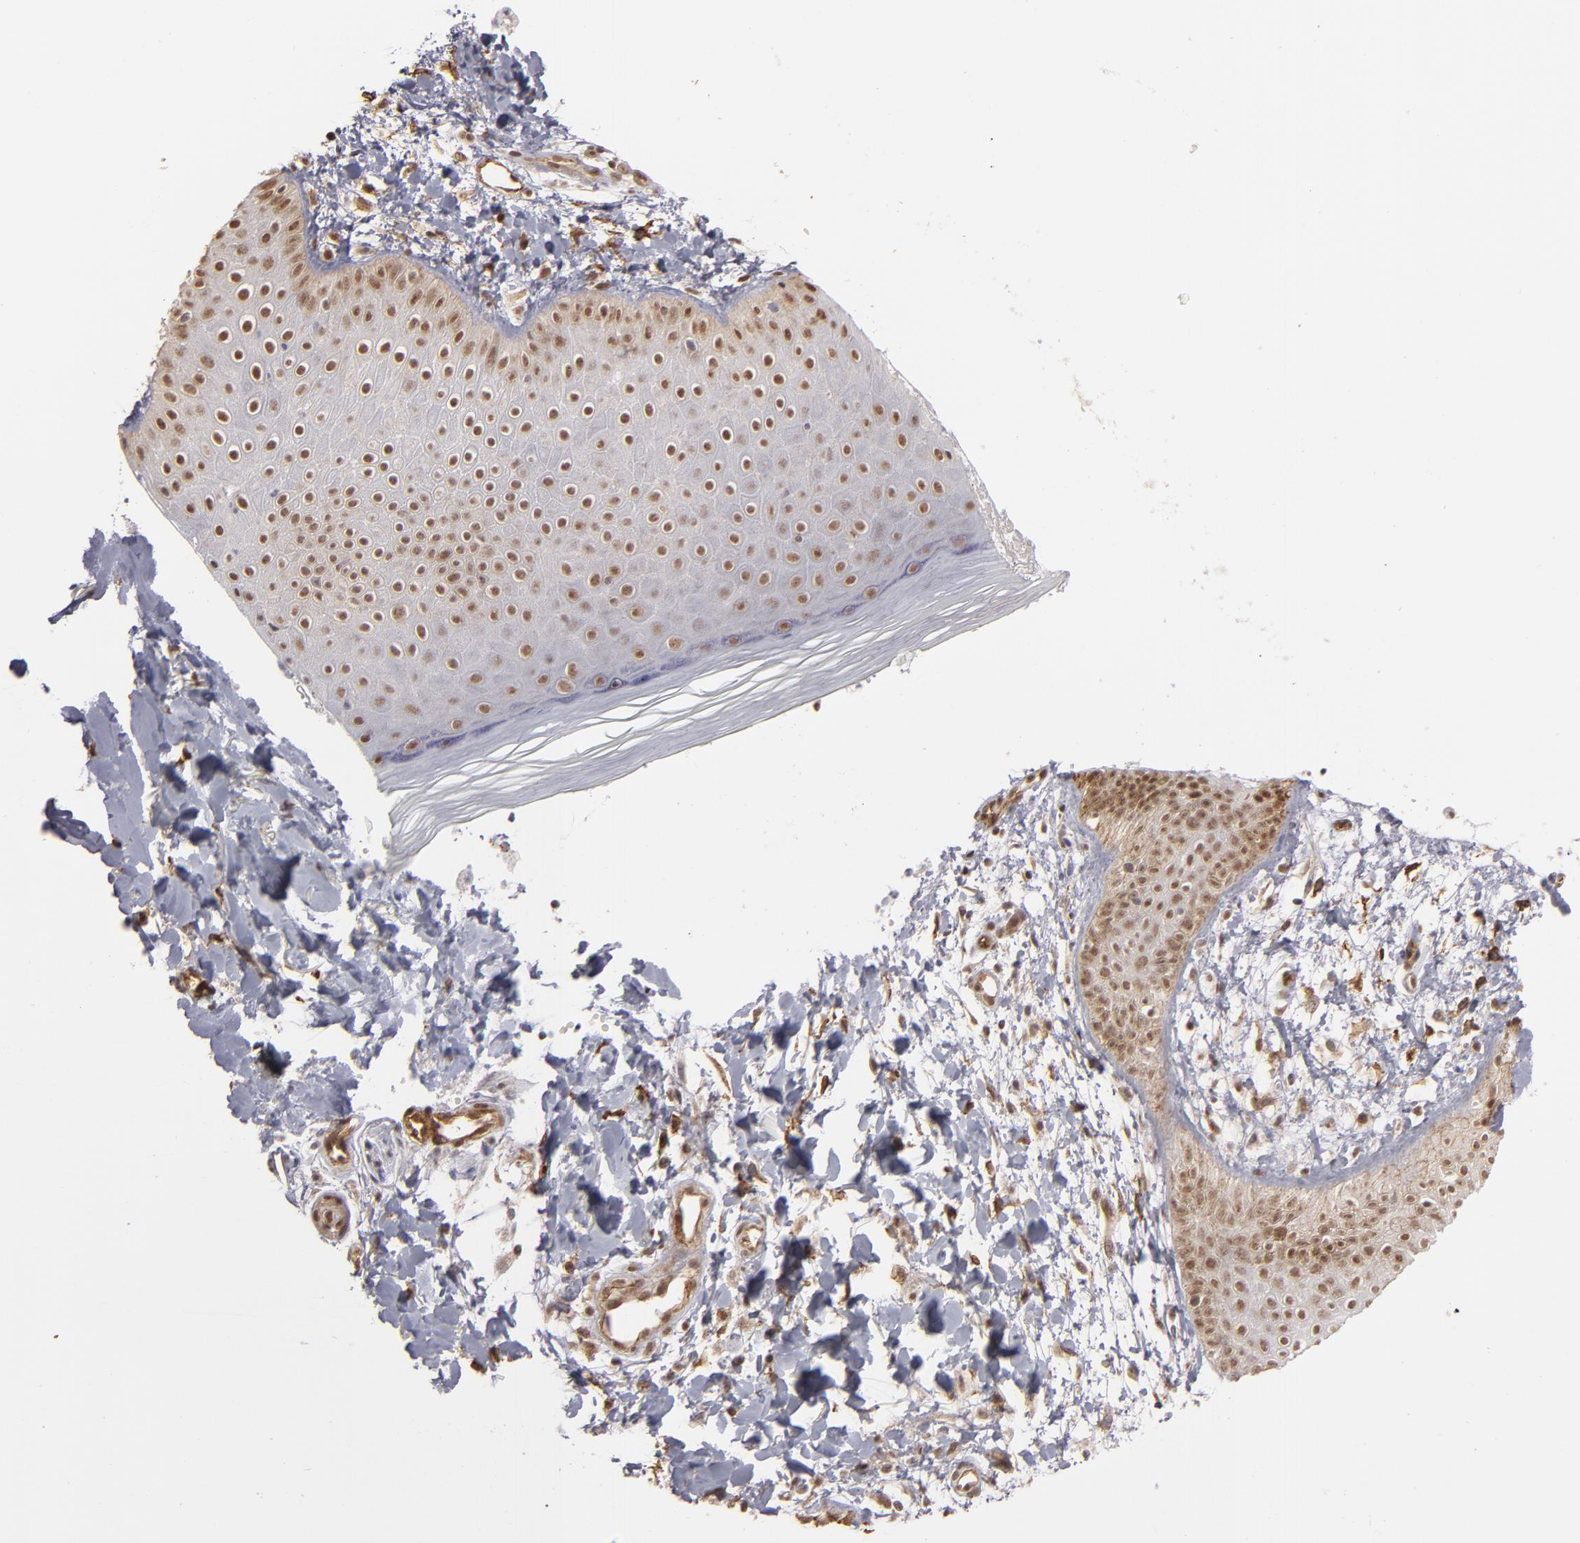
{"staining": {"intensity": "moderate", "quantity": ">75%", "location": "nuclear"}, "tissue": "skin", "cell_type": "Epidermal cells", "image_type": "normal", "snomed": [{"axis": "morphology", "description": "Normal tissue, NOS"}, {"axis": "morphology", "description": "Inflammation, NOS"}, {"axis": "topography", "description": "Soft tissue"}, {"axis": "topography", "description": "Anal"}], "caption": "Immunohistochemistry (IHC) micrograph of normal skin stained for a protein (brown), which reveals medium levels of moderate nuclear expression in about >75% of epidermal cells.", "gene": "ZNF75A", "patient": {"sex": "female", "age": 15}}